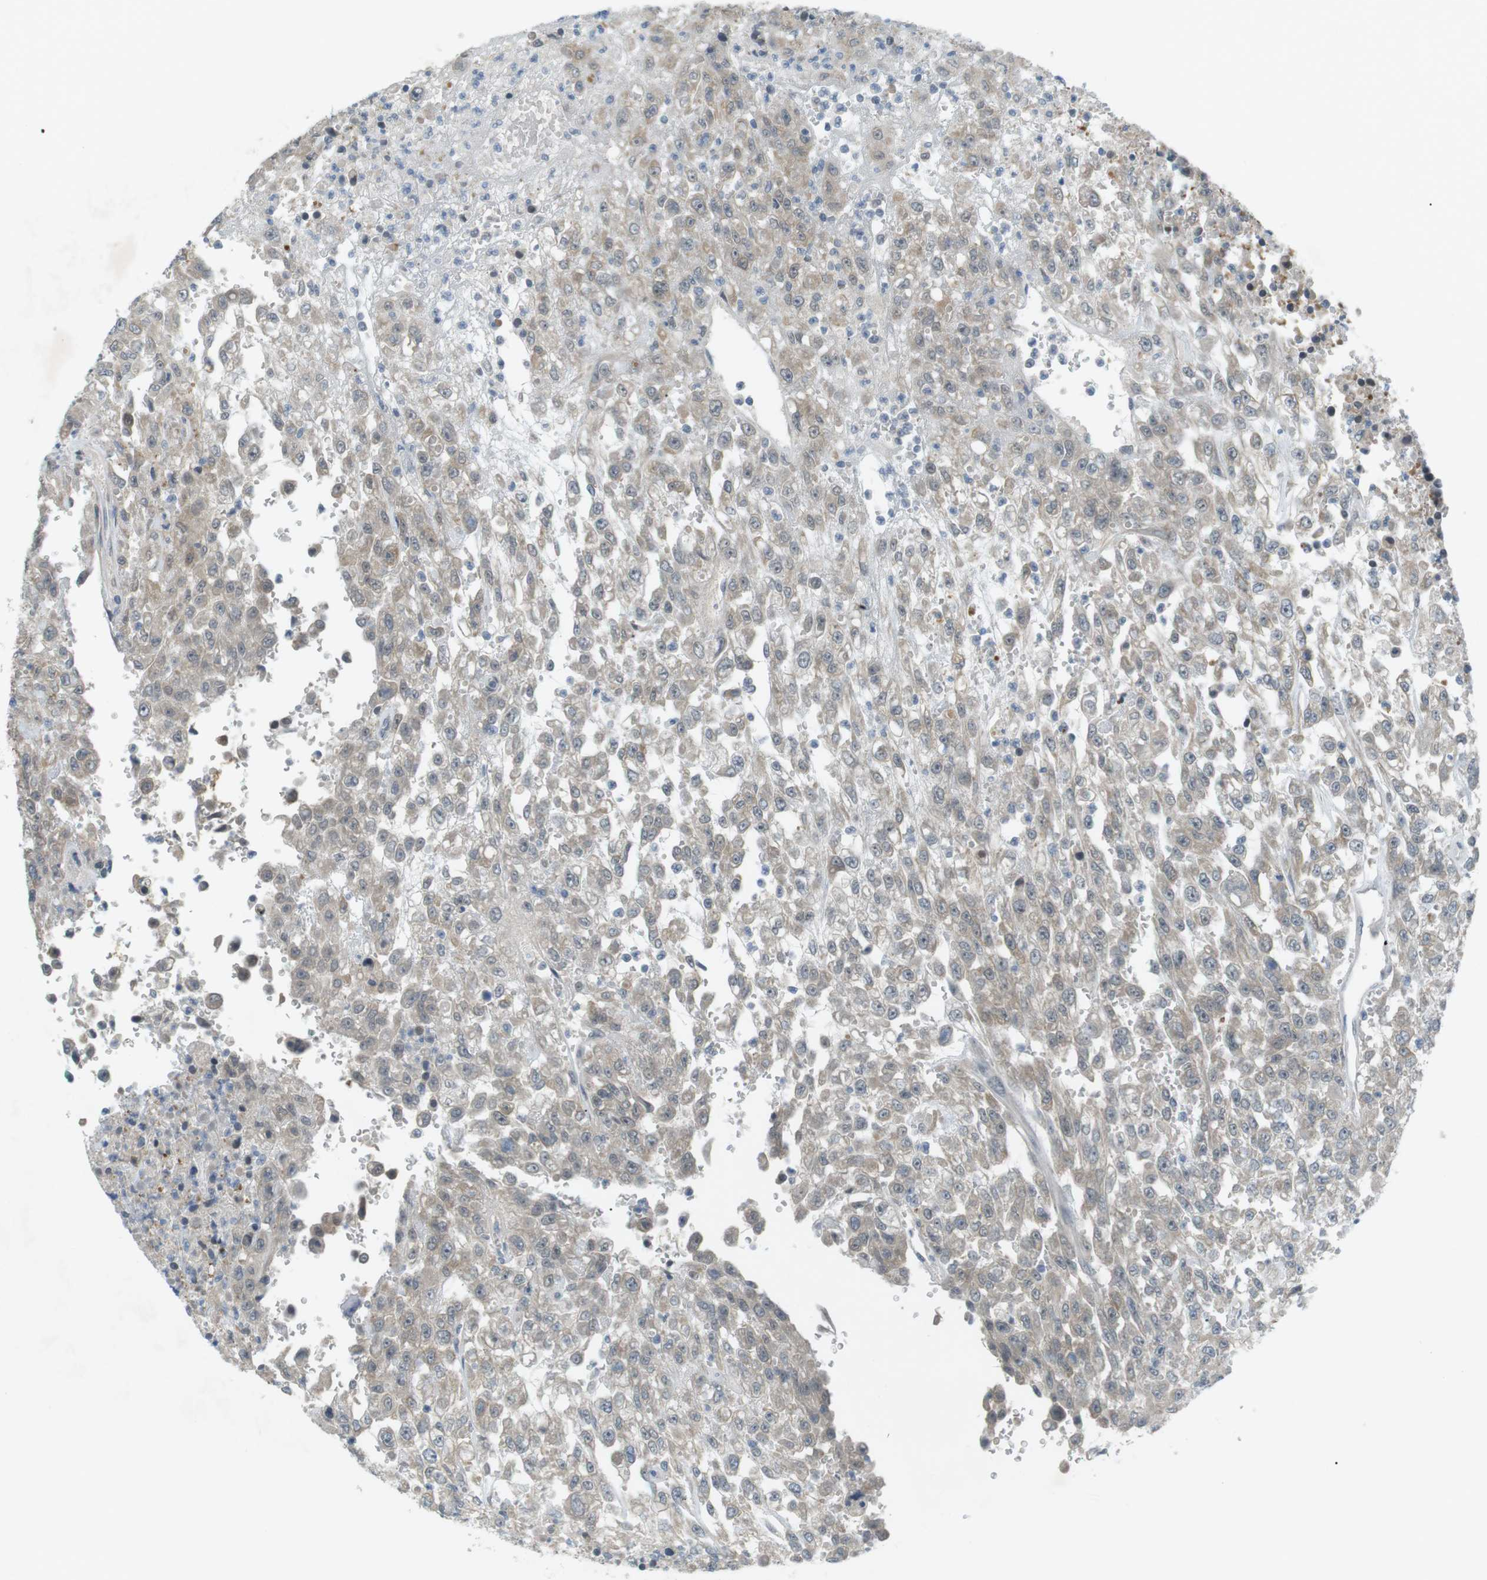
{"staining": {"intensity": "negative", "quantity": "none", "location": "none"}, "tissue": "urothelial cancer", "cell_type": "Tumor cells", "image_type": "cancer", "snomed": [{"axis": "morphology", "description": "Urothelial carcinoma, High grade"}, {"axis": "topography", "description": "Urinary bladder"}], "caption": "This photomicrograph is of high-grade urothelial carcinoma stained with immunohistochemistry to label a protein in brown with the nuclei are counter-stained blue. There is no positivity in tumor cells. (Stains: DAB immunohistochemistry with hematoxylin counter stain, Microscopy: brightfield microscopy at high magnification).", "gene": "RTN3", "patient": {"sex": "male", "age": 46}}